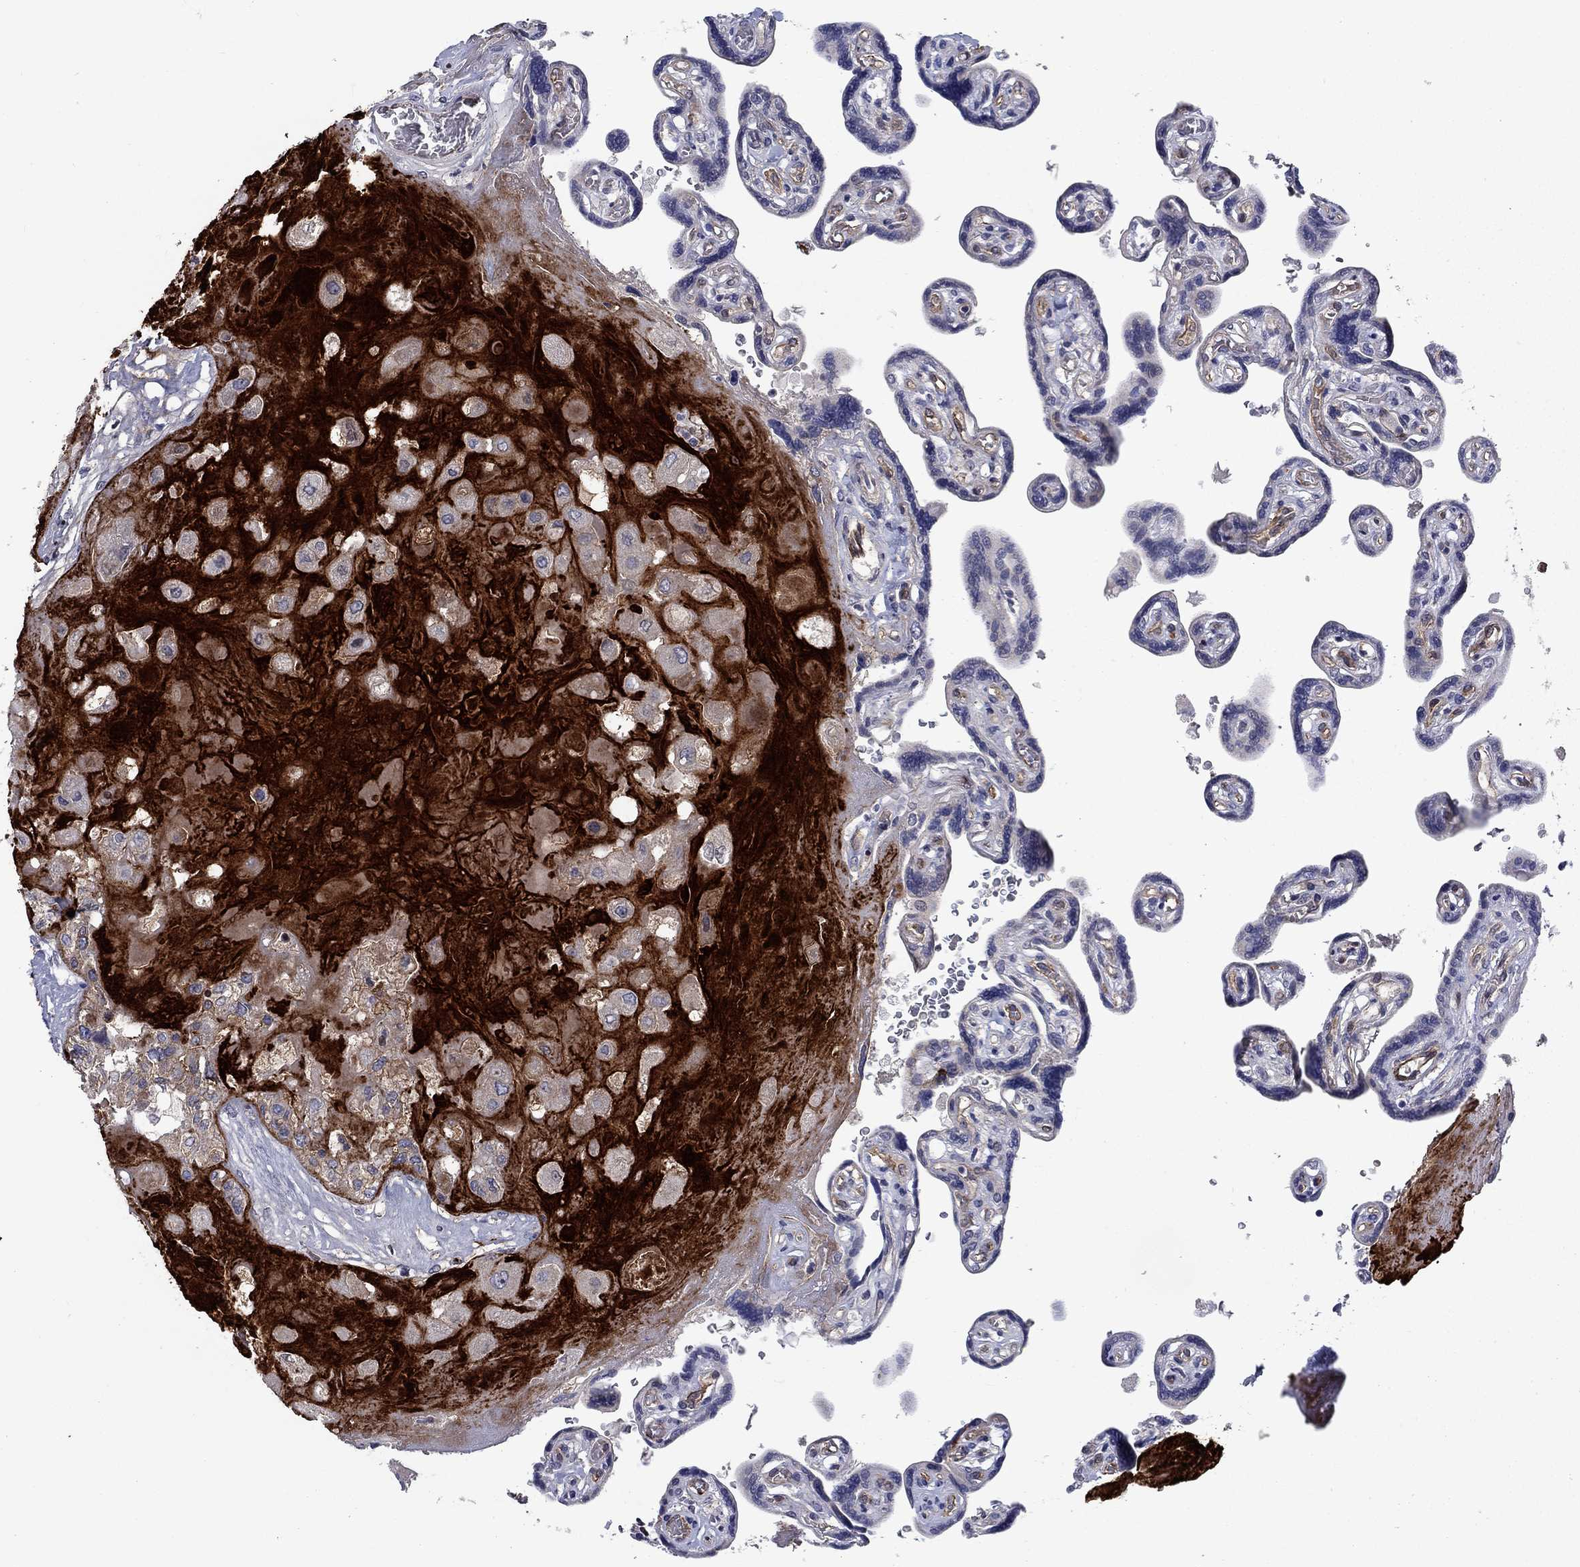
{"staining": {"intensity": "weak", "quantity": "<25%", "location": "cytoplasmic/membranous"}, "tissue": "placenta", "cell_type": "Decidual cells", "image_type": "normal", "snomed": [{"axis": "morphology", "description": "Normal tissue, NOS"}, {"axis": "topography", "description": "Placenta"}], "caption": "DAB immunohistochemical staining of unremarkable placenta shows no significant expression in decidual cells. Nuclei are stained in blue.", "gene": "SLC1A1", "patient": {"sex": "female", "age": 32}}